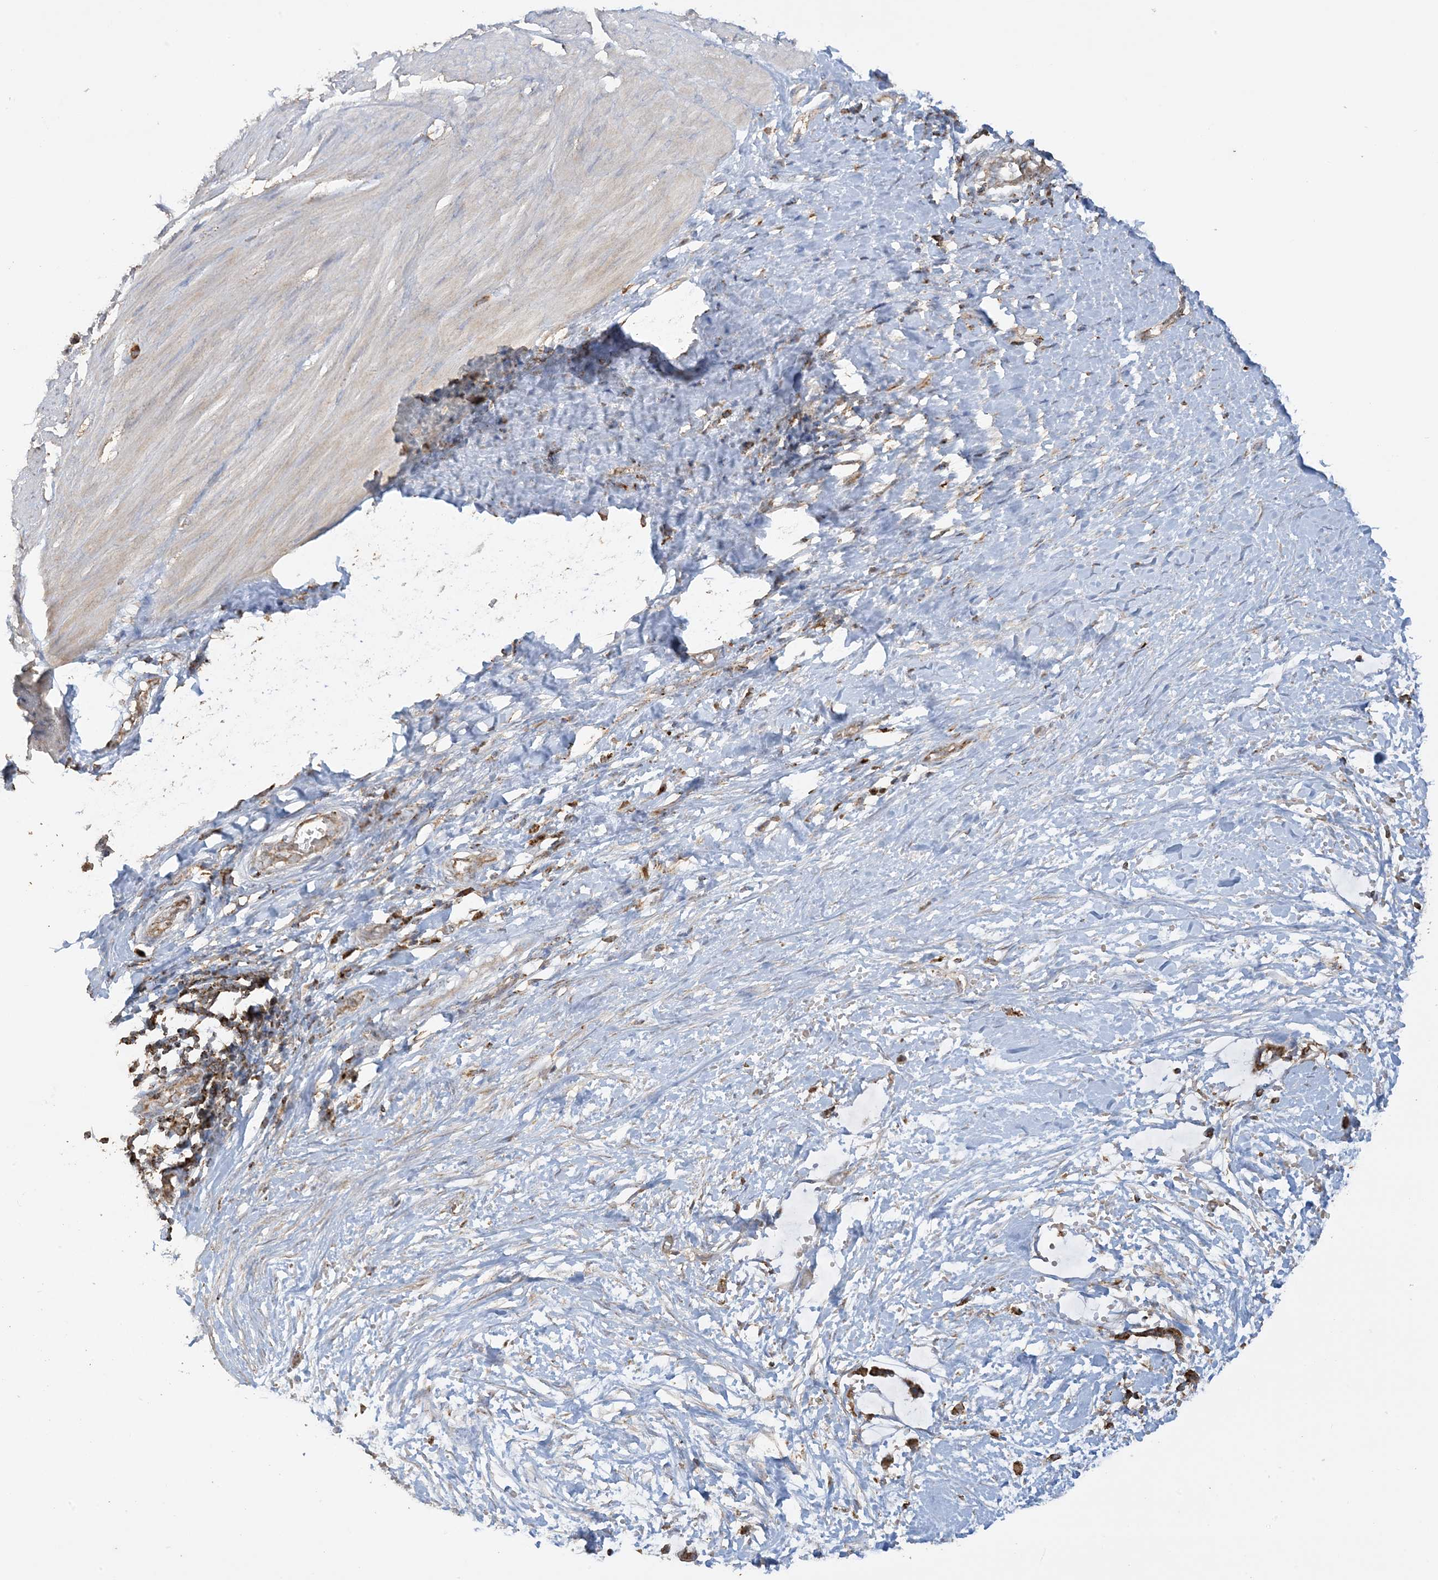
{"staining": {"intensity": "weak", "quantity": "<25%", "location": "cytoplasmic/membranous"}, "tissue": "smooth muscle", "cell_type": "Smooth muscle cells", "image_type": "normal", "snomed": [{"axis": "morphology", "description": "Normal tissue, NOS"}, {"axis": "morphology", "description": "Adenocarcinoma, NOS"}, {"axis": "topography", "description": "Colon"}, {"axis": "topography", "description": "Peripheral nerve tissue"}], "caption": "The IHC photomicrograph has no significant positivity in smooth muscle cells of smooth muscle.", "gene": "AGA", "patient": {"sex": "male", "age": 14}}